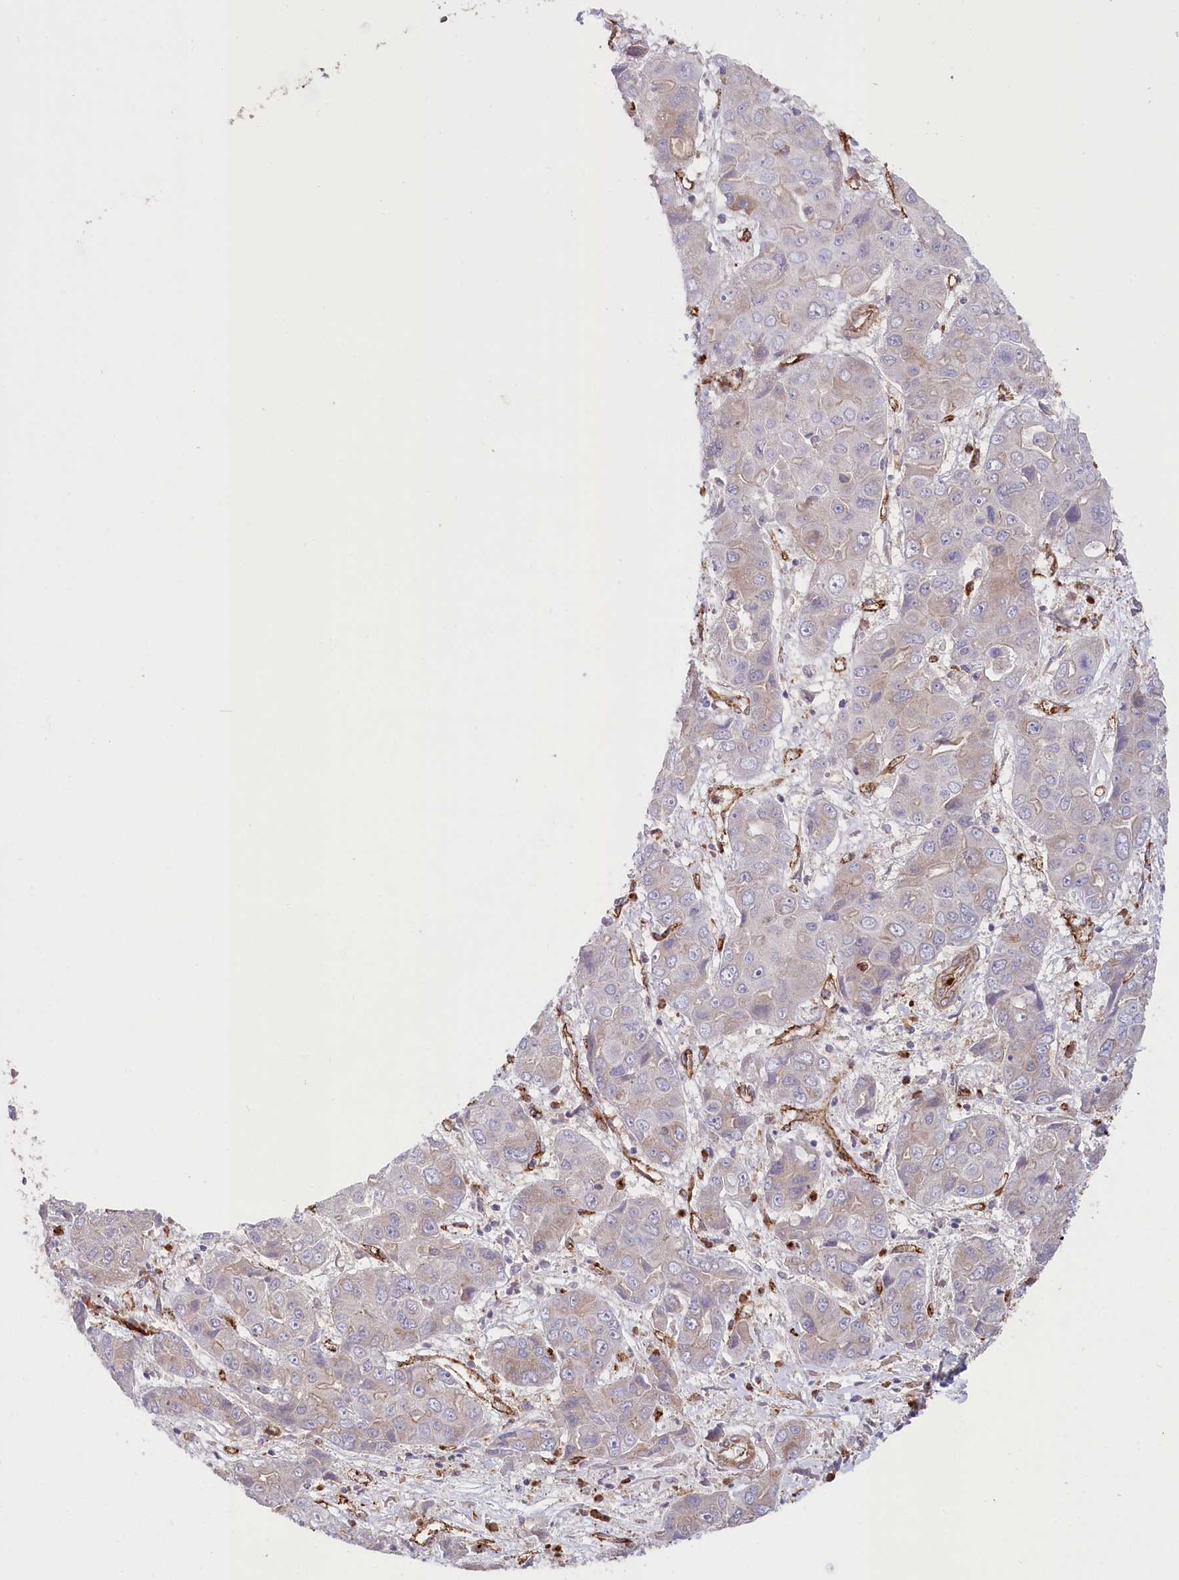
{"staining": {"intensity": "negative", "quantity": "none", "location": "none"}, "tissue": "liver cancer", "cell_type": "Tumor cells", "image_type": "cancer", "snomed": [{"axis": "morphology", "description": "Cholangiocarcinoma"}, {"axis": "topography", "description": "Liver"}], "caption": "A photomicrograph of cholangiocarcinoma (liver) stained for a protein displays no brown staining in tumor cells.", "gene": "MTPAP", "patient": {"sex": "male", "age": 67}}